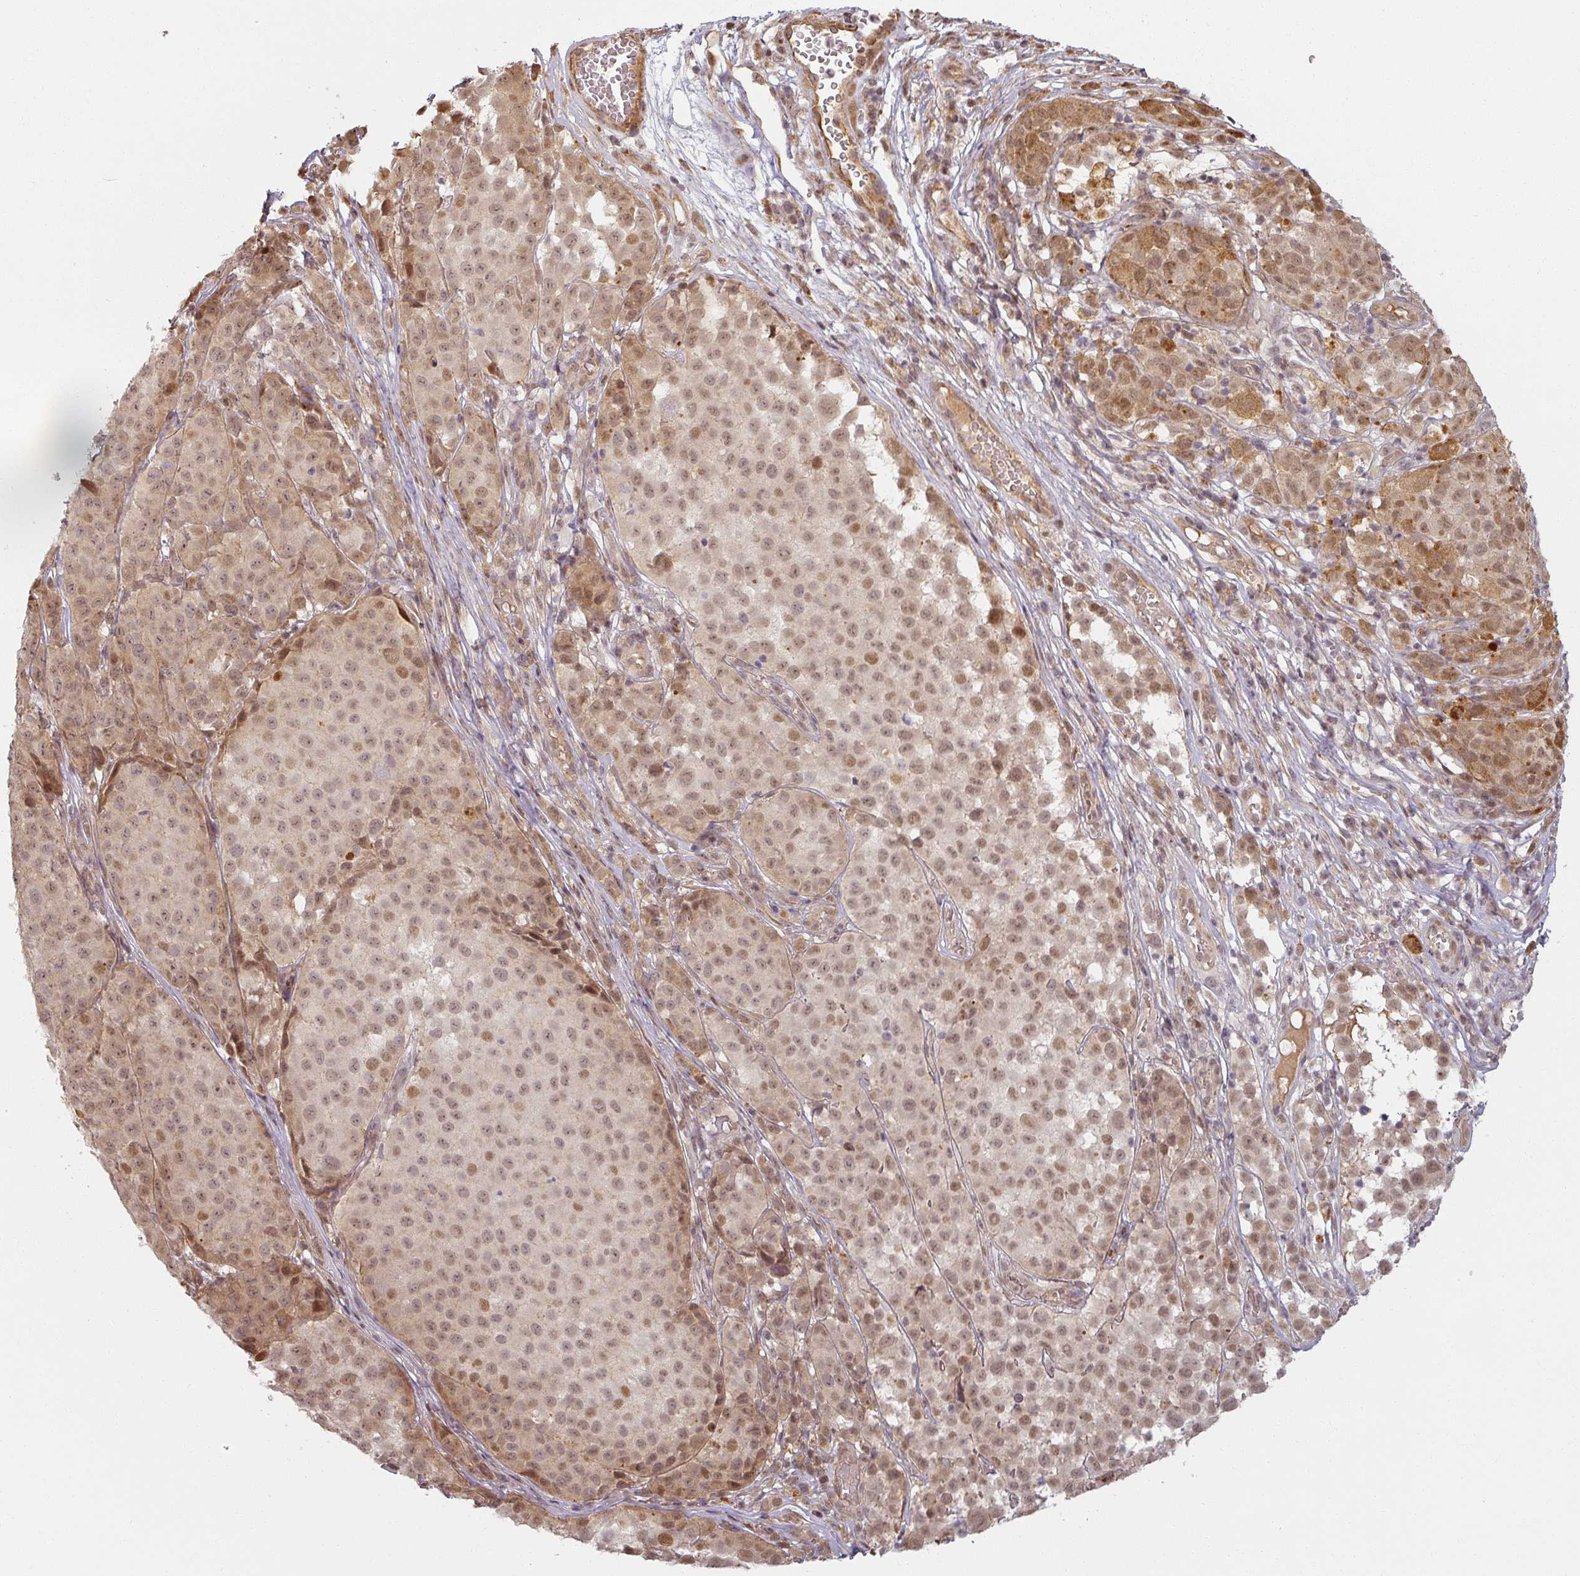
{"staining": {"intensity": "moderate", "quantity": ">75%", "location": "cytoplasmic/membranous,nuclear"}, "tissue": "melanoma", "cell_type": "Tumor cells", "image_type": "cancer", "snomed": [{"axis": "morphology", "description": "Malignant melanoma, NOS"}, {"axis": "topography", "description": "Skin"}], "caption": "Melanoma was stained to show a protein in brown. There is medium levels of moderate cytoplasmic/membranous and nuclear expression in about >75% of tumor cells.", "gene": "MED19", "patient": {"sex": "male", "age": 64}}